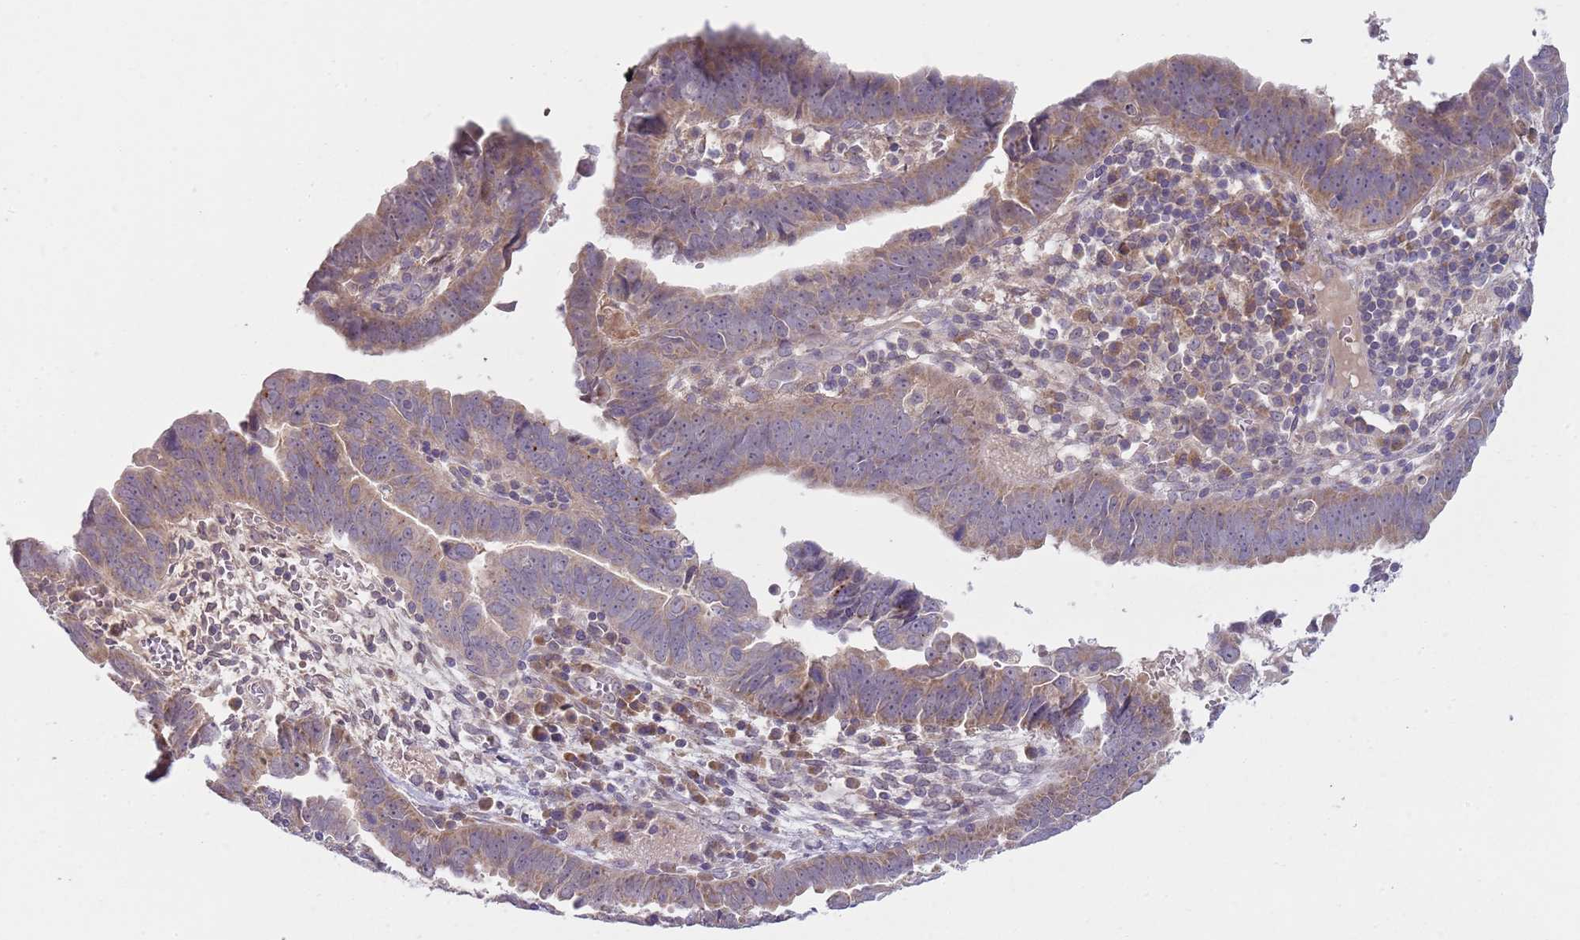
{"staining": {"intensity": "moderate", "quantity": "25%-75%", "location": "cytoplasmic/membranous"}, "tissue": "endometrial cancer", "cell_type": "Tumor cells", "image_type": "cancer", "snomed": [{"axis": "morphology", "description": "Adenocarcinoma, NOS"}, {"axis": "topography", "description": "Endometrium"}], "caption": "Immunohistochemical staining of endometrial cancer exhibits medium levels of moderate cytoplasmic/membranous positivity in about 25%-75% of tumor cells. Using DAB (3,3'-diaminobenzidine) (brown) and hematoxylin (blue) stains, captured at high magnification using brightfield microscopy.", "gene": "SKOR2", "patient": {"sex": "female", "age": 75}}